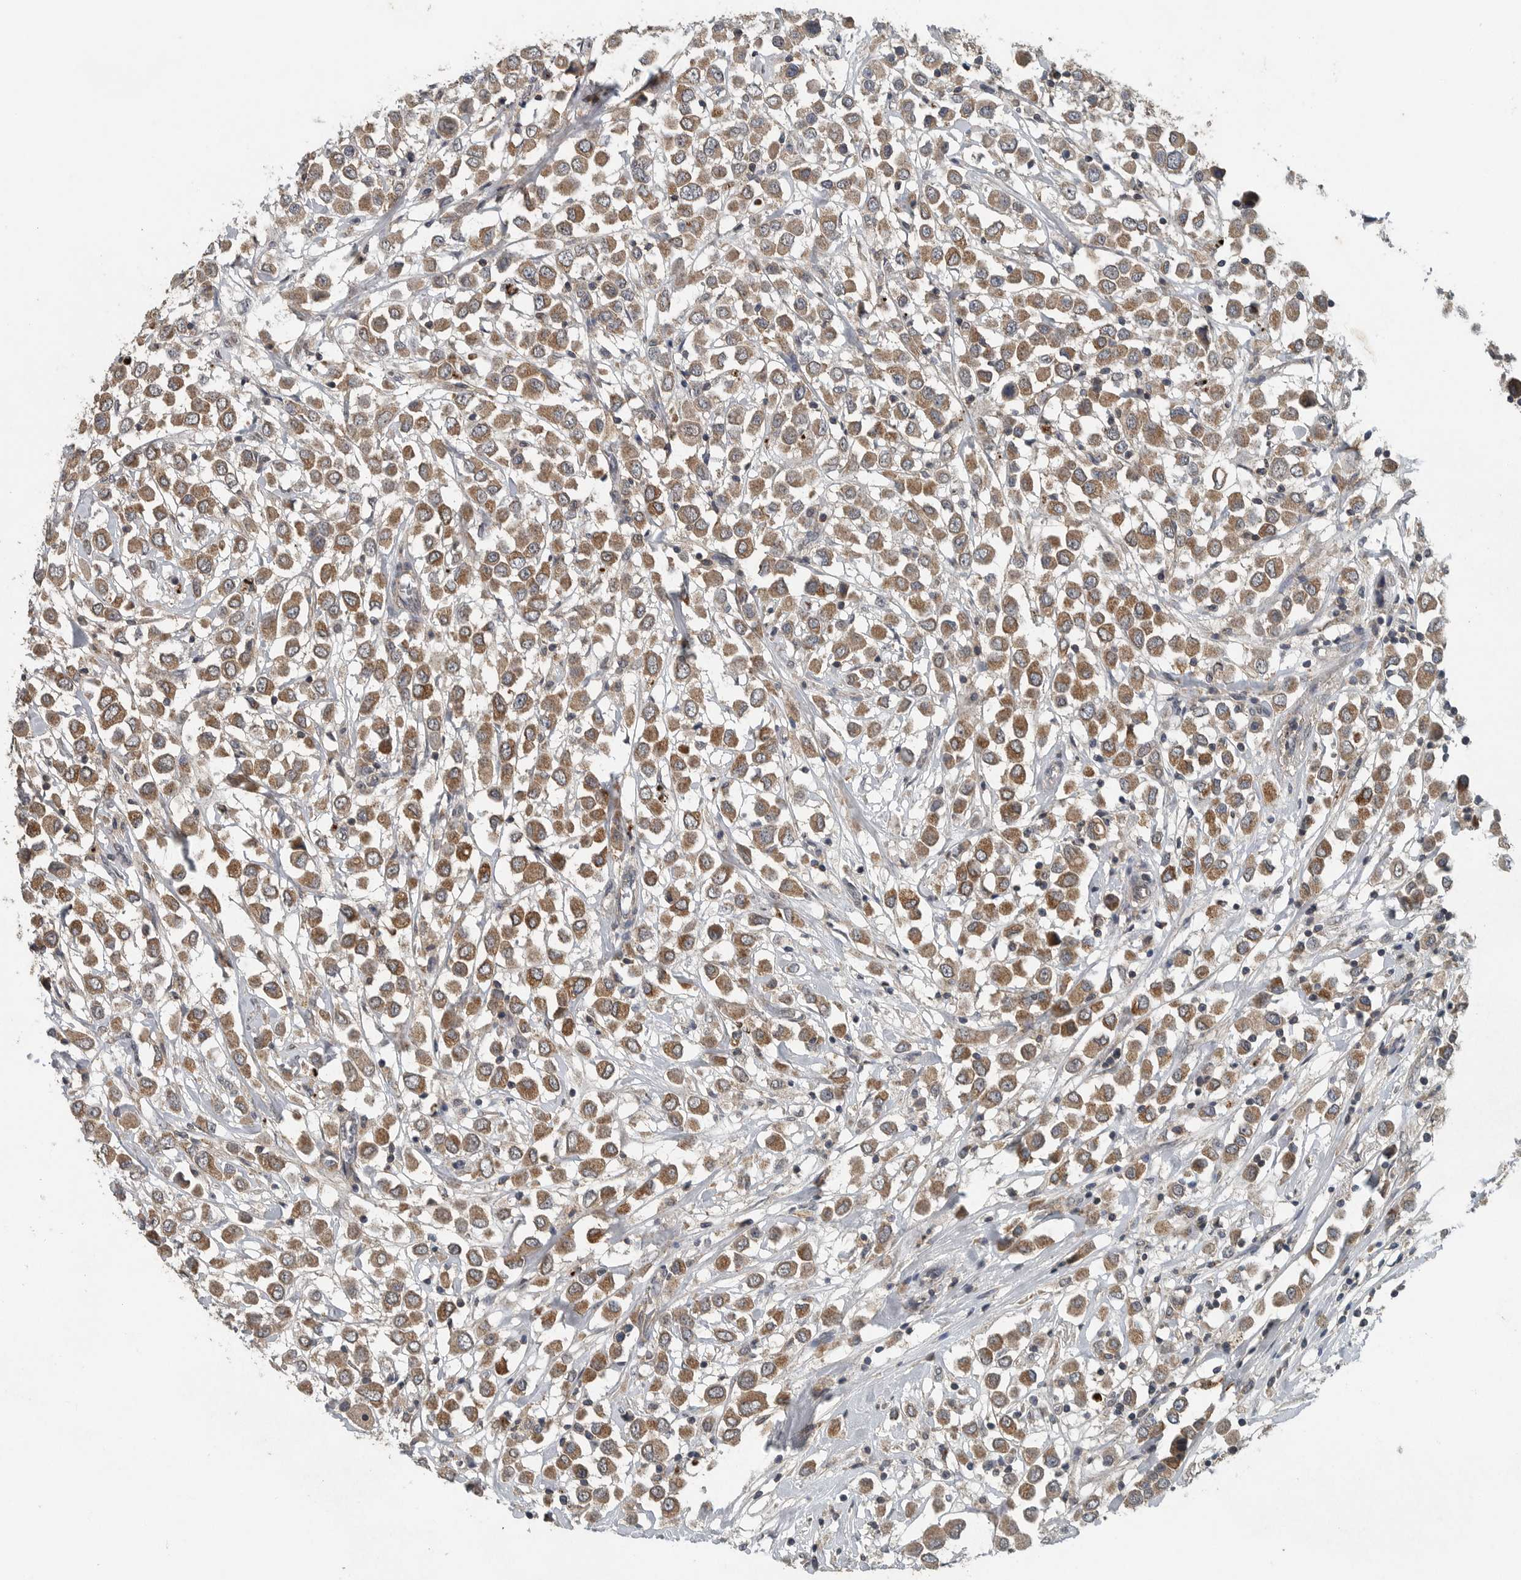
{"staining": {"intensity": "moderate", "quantity": ">75%", "location": "cytoplasmic/membranous"}, "tissue": "breast cancer", "cell_type": "Tumor cells", "image_type": "cancer", "snomed": [{"axis": "morphology", "description": "Duct carcinoma"}, {"axis": "topography", "description": "Breast"}], "caption": "Moderate cytoplasmic/membranous positivity for a protein is appreciated in about >75% of tumor cells of breast cancer (invasive ductal carcinoma) using immunohistochemistry (IHC).", "gene": "IL6ST", "patient": {"sex": "female", "age": 61}}